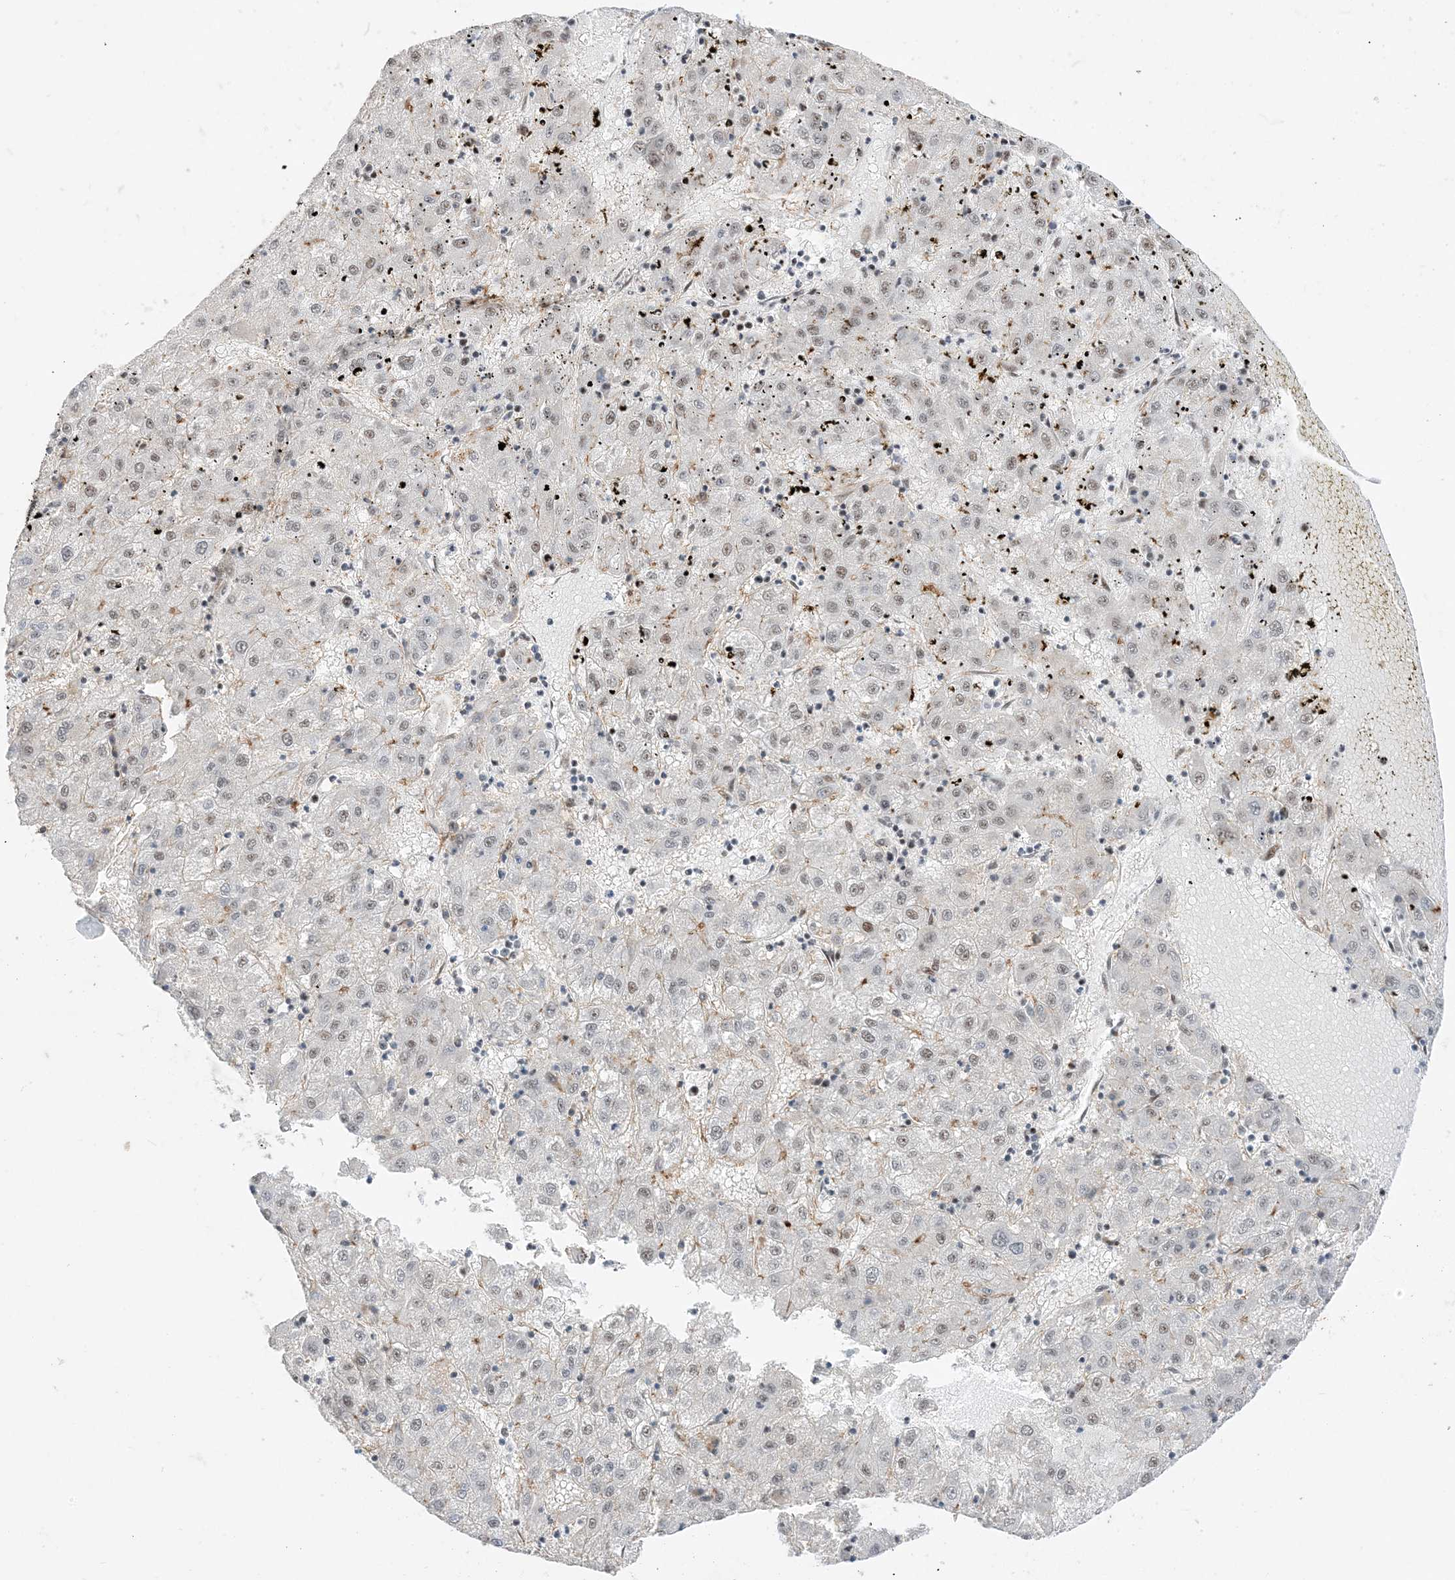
{"staining": {"intensity": "weak", "quantity": "<25%", "location": "nuclear"}, "tissue": "liver cancer", "cell_type": "Tumor cells", "image_type": "cancer", "snomed": [{"axis": "morphology", "description": "Carcinoma, Hepatocellular, NOS"}, {"axis": "topography", "description": "Liver"}], "caption": "IHC image of neoplastic tissue: human liver cancer (hepatocellular carcinoma) stained with DAB demonstrates no significant protein expression in tumor cells.", "gene": "SF3A3", "patient": {"sex": "male", "age": 72}}